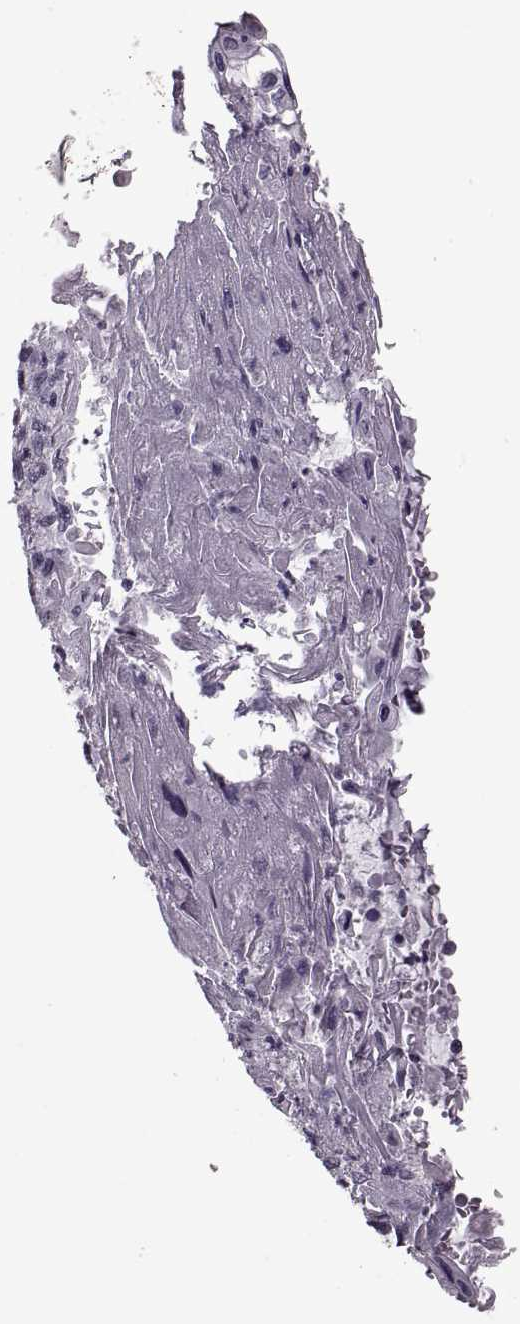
{"staining": {"intensity": "negative", "quantity": "none", "location": "none"}, "tissue": "bronchus", "cell_type": "Respiratory epithelial cells", "image_type": "normal", "snomed": [{"axis": "morphology", "description": "Normal tissue, NOS"}, {"axis": "morphology", "description": "Squamous cell carcinoma, NOS"}, {"axis": "topography", "description": "Bronchus"}, {"axis": "topography", "description": "Lung"}], "caption": "DAB immunohistochemical staining of unremarkable bronchus exhibits no significant expression in respiratory epithelial cells.", "gene": "PAGE2B", "patient": {"sex": "male", "age": 69}}